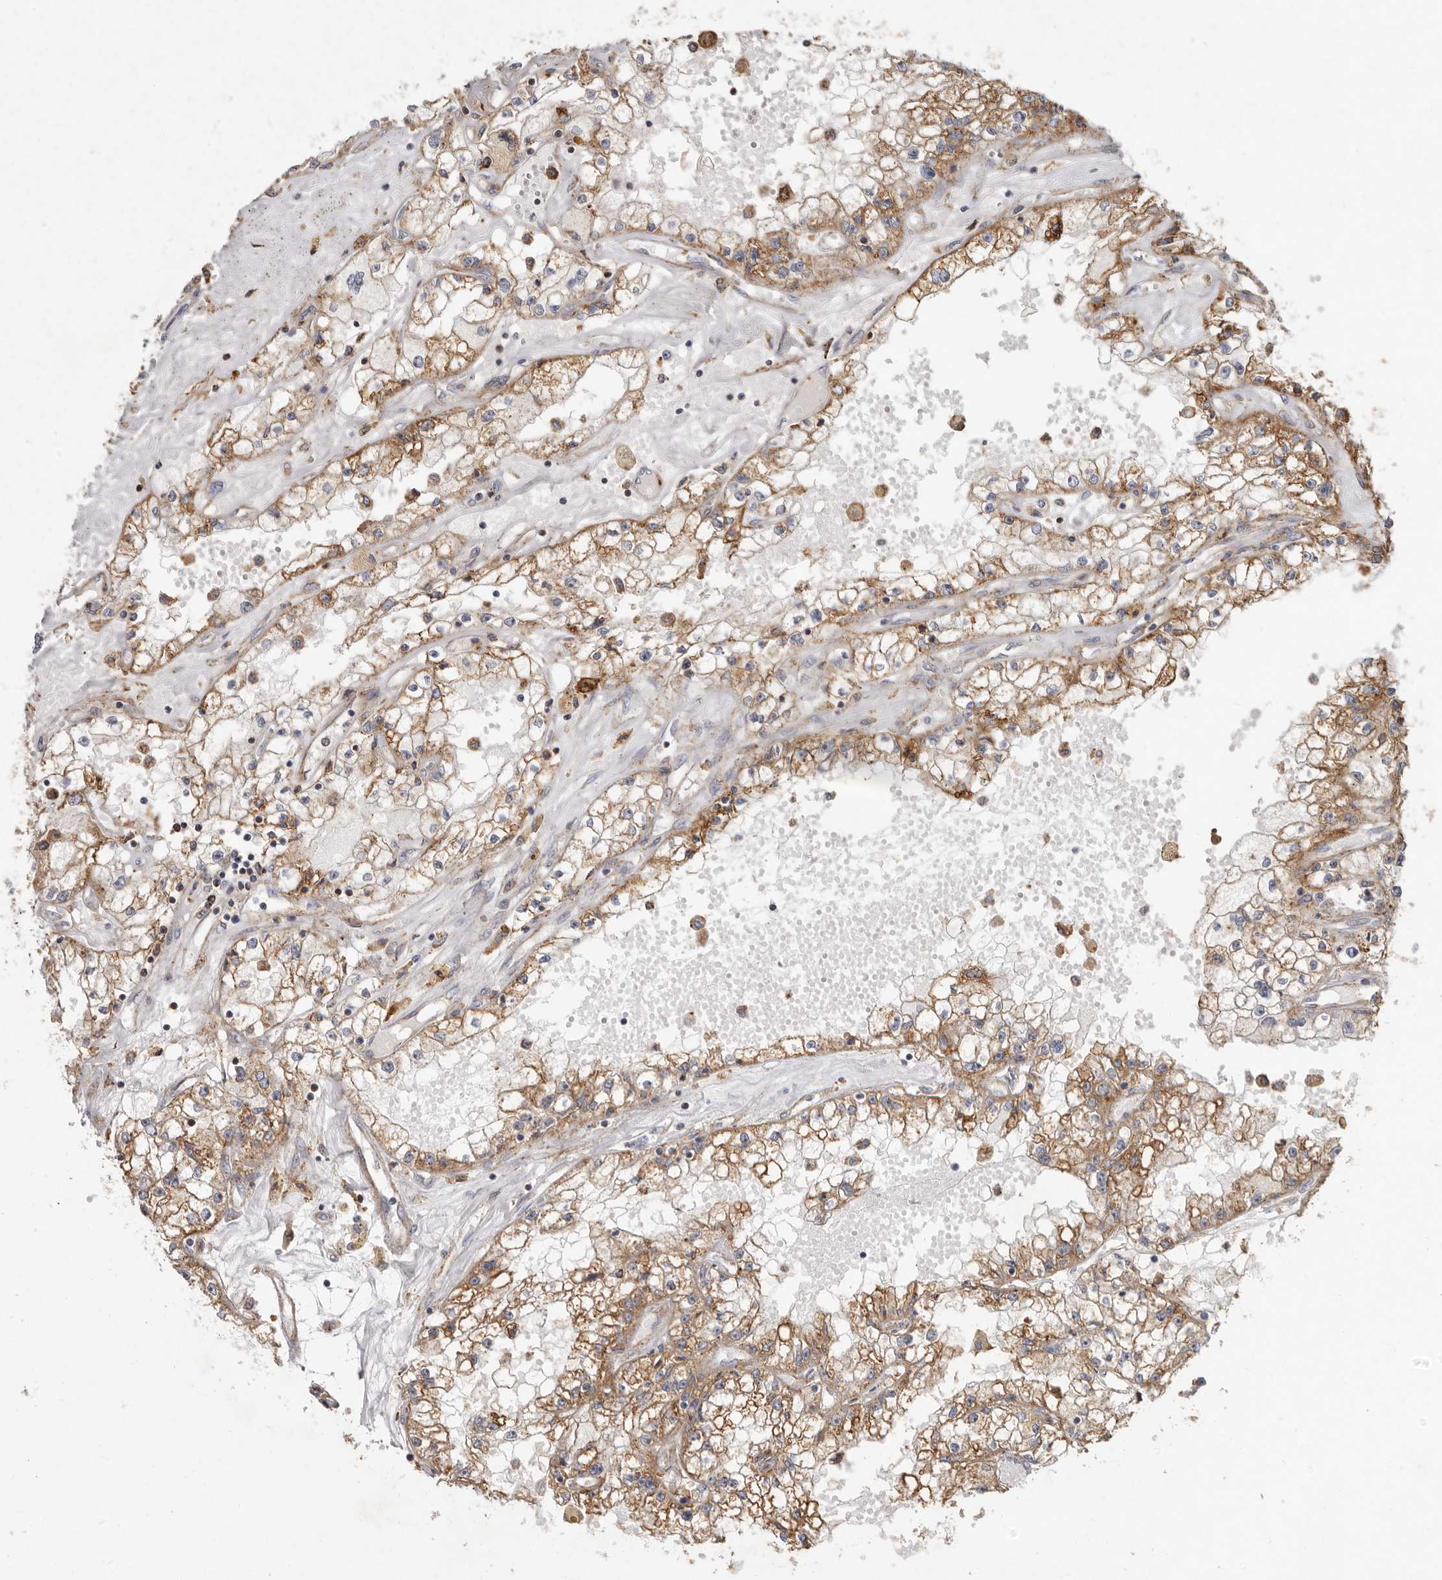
{"staining": {"intensity": "moderate", "quantity": ">75%", "location": "cytoplasmic/membranous"}, "tissue": "renal cancer", "cell_type": "Tumor cells", "image_type": "cancer", "snomed": [{"axis": "morphology", "description": "Adenocarcinoma, NOS"}, {"axis": "topography", "description": "Kidney"}], "caption": "Immunohistochemistry of adenocarcinoma (renal) shows medium levels of moderate cytoplasmic/membranous expression in about >75% of tumor cells.", "gene": "KIF26B", "patient": {"sex": "male", "age": 56}}